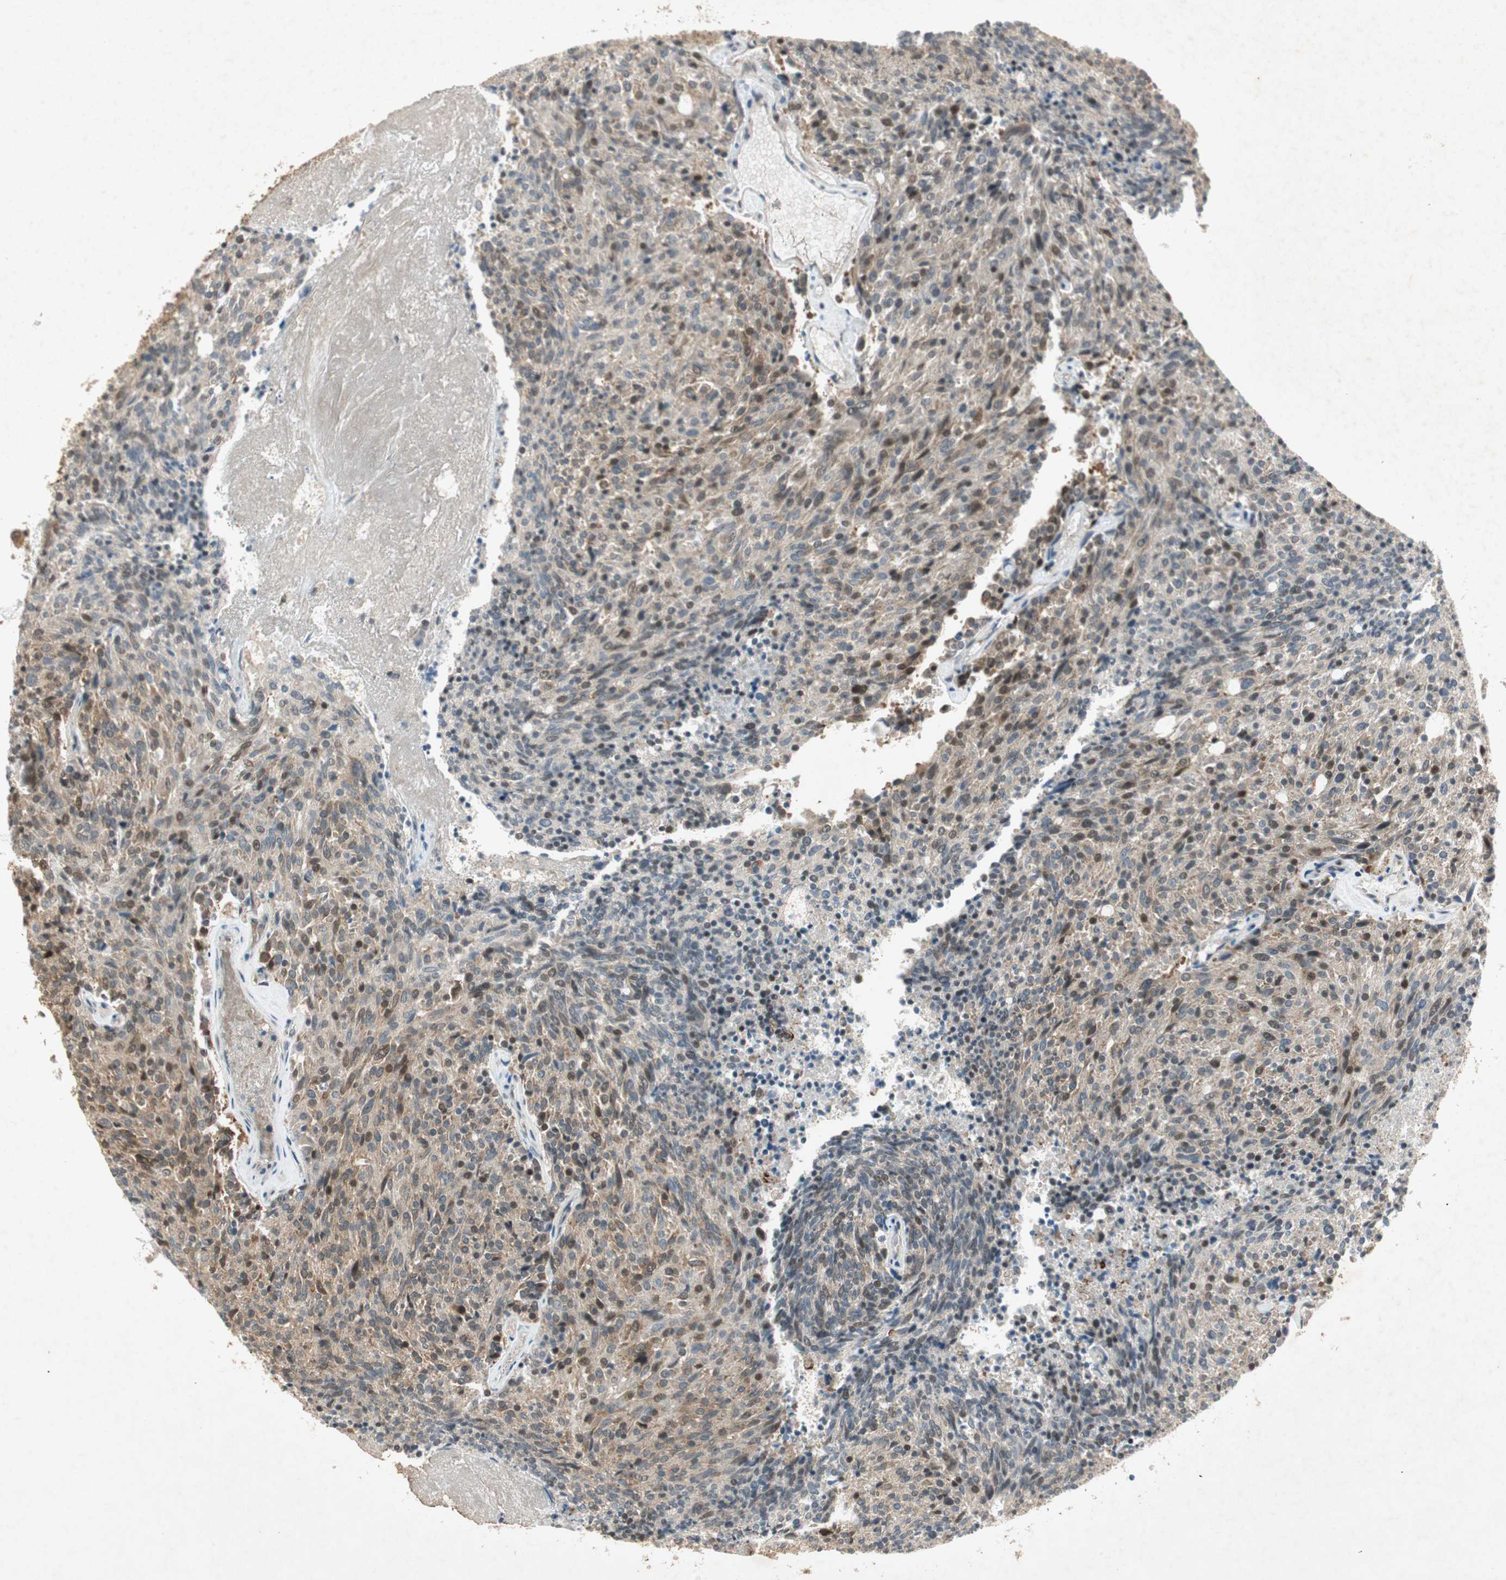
{"staining": {"intensity": "moderate", "quantity": "<25%", "location": "cytoplasmic/membranous,nuclear"}, "tissue": "carcinoid", "cell_type": "Tumor cells", "image_type": "cancer", "snomed": [{"axis": "morphology", "description": "Carcinoid, malignant, NOS"}, {"axis": "topography", "description": "Pancreas"}], "caption": "Immunohistochemistry of human carcinoid (malignant) exhibits low levels of moderate cytoplasmic/membranous and nuclear expression in approximately <25% of tumor cells.", "gene": "USP2", "patient": {"sex": "female", "age": 54}}